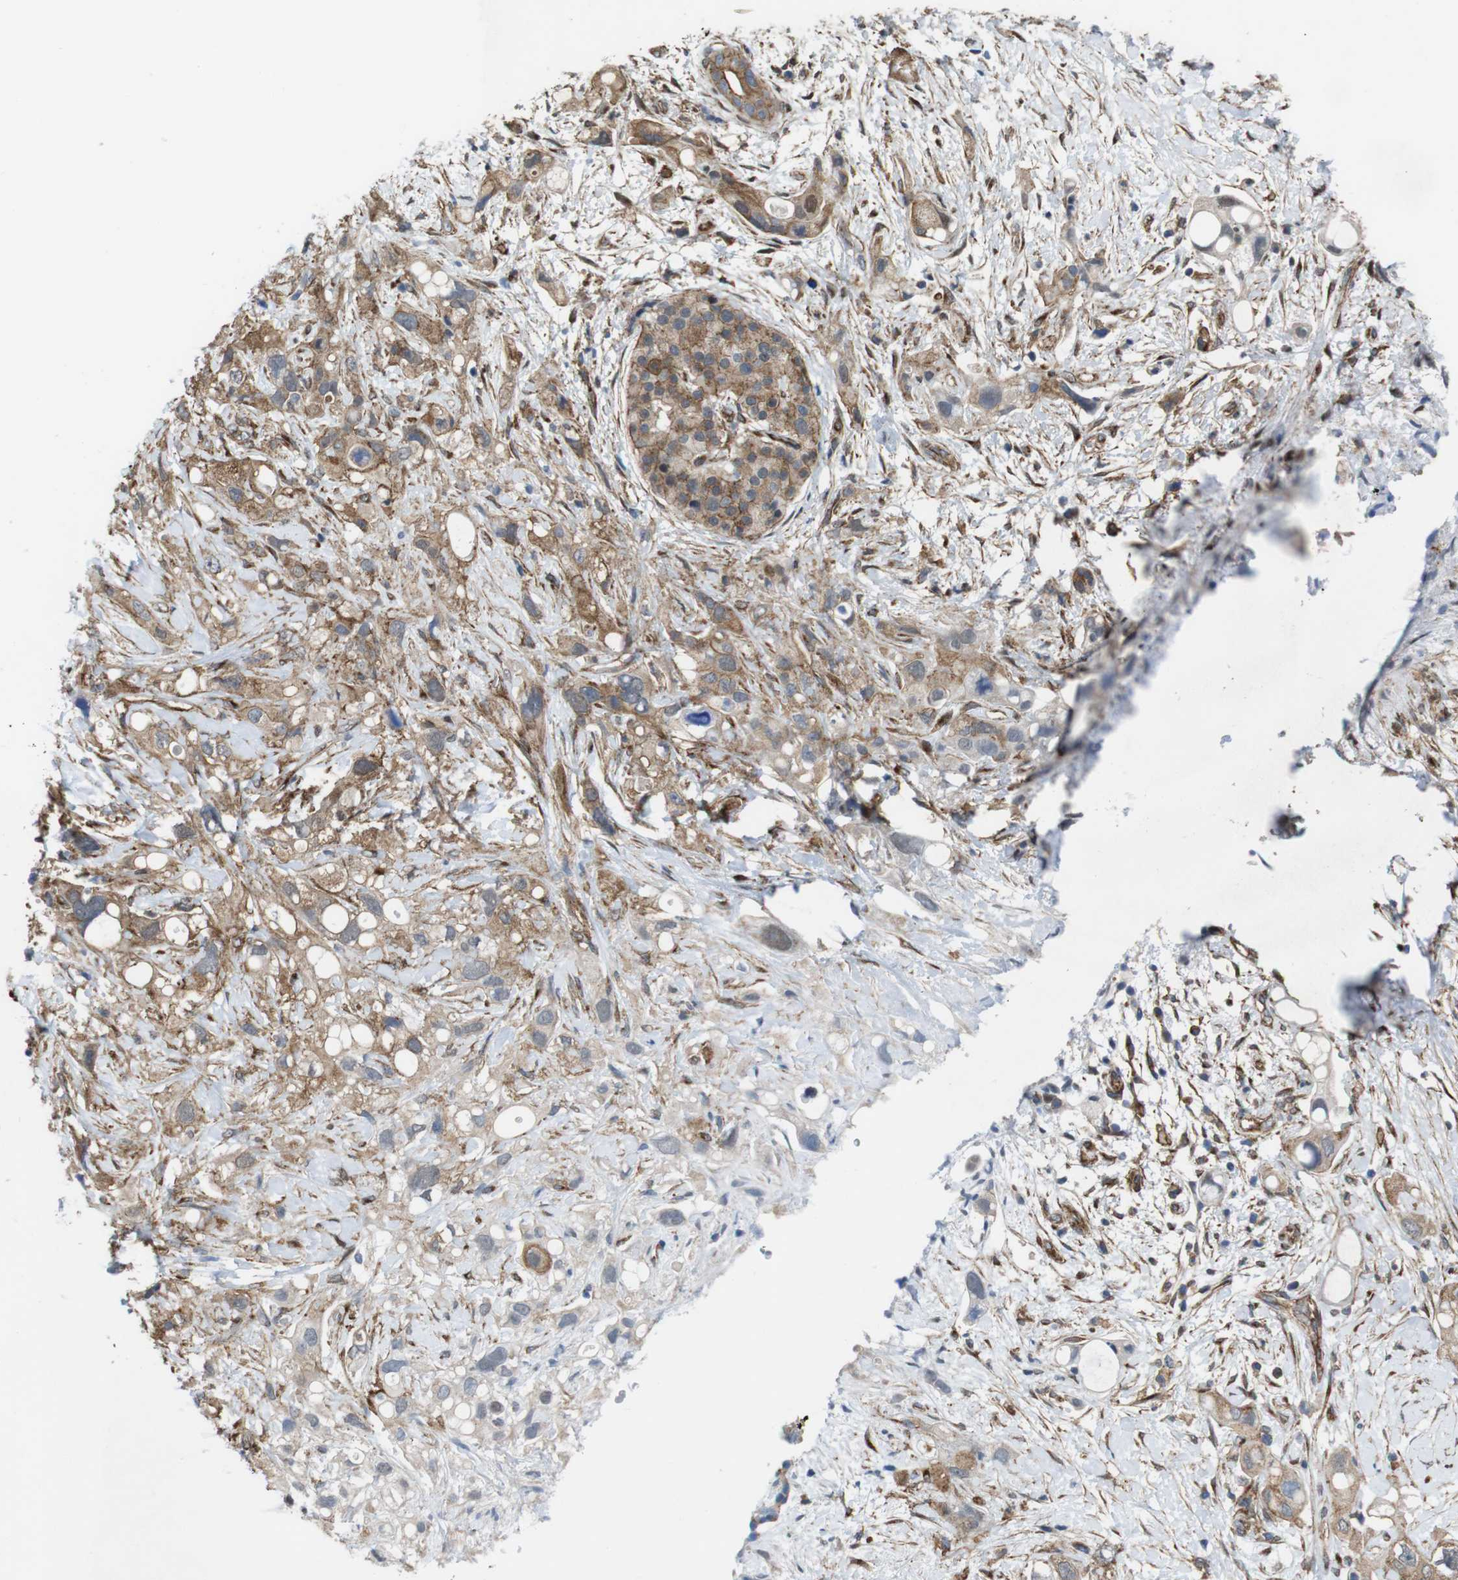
{"staining": {"intensity": "moderate", "quantity": ">75%", "location": "cytoplasmic/membranous"}, "tissue": "pancreatic cancer", "cell_type": "Tumor cells", "image_type": "cancer", "snomed": [{"axis": "morphology", "description": "Adenocarcinoma, NOS"}, {"axis": "topography", "description": "Pancreas"}], "caption": "A photomicrograph showing moderate cytoplasmic/membranous staining in approximately >75% of tumor cells in adenocarcinoma (pancreatic), as visualized by brown immunohistochemical staining.", "gene": "PTGER4", "patient": {"sex": "female", "age": 56}}